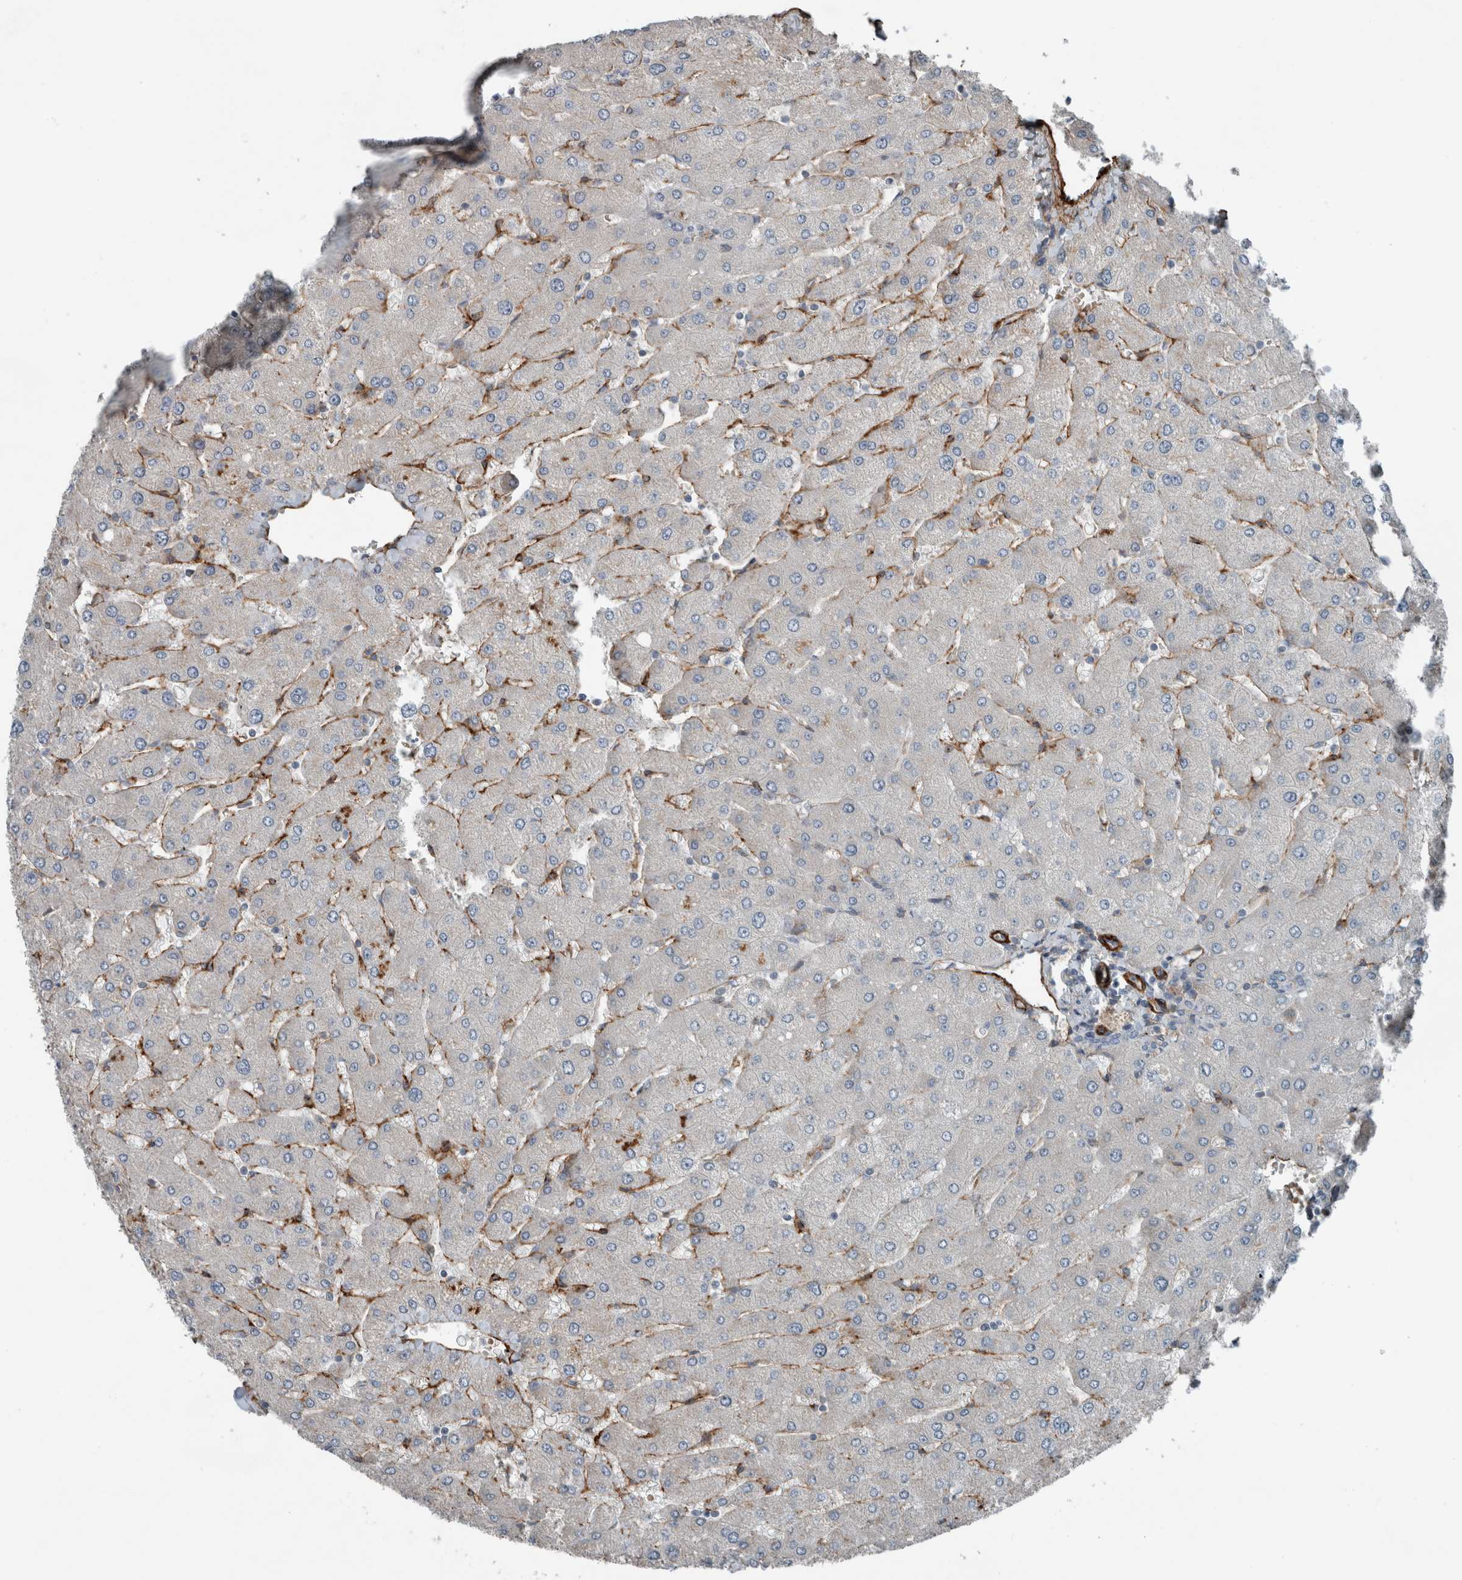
{"staining": {"intensity": "negative", "quantity": "none", "location": "none"}, "tissue": "liver", "cell_type": "Cholangiocytes", "image_type": "normal", "snomed": [{"axis": "morphology", "description": "Normal tissue, NOS"}, {"axis": "topography", "description": "Liver"}], "caption": "An immunohistochemistry histopathology image of normal liver is shown. There is no staining in cholangiocytes of liver. (IHC, brightfield microscopy, high magnification).", "gene": "JADE2", "patient": {"sex": "male", "age": 55}}